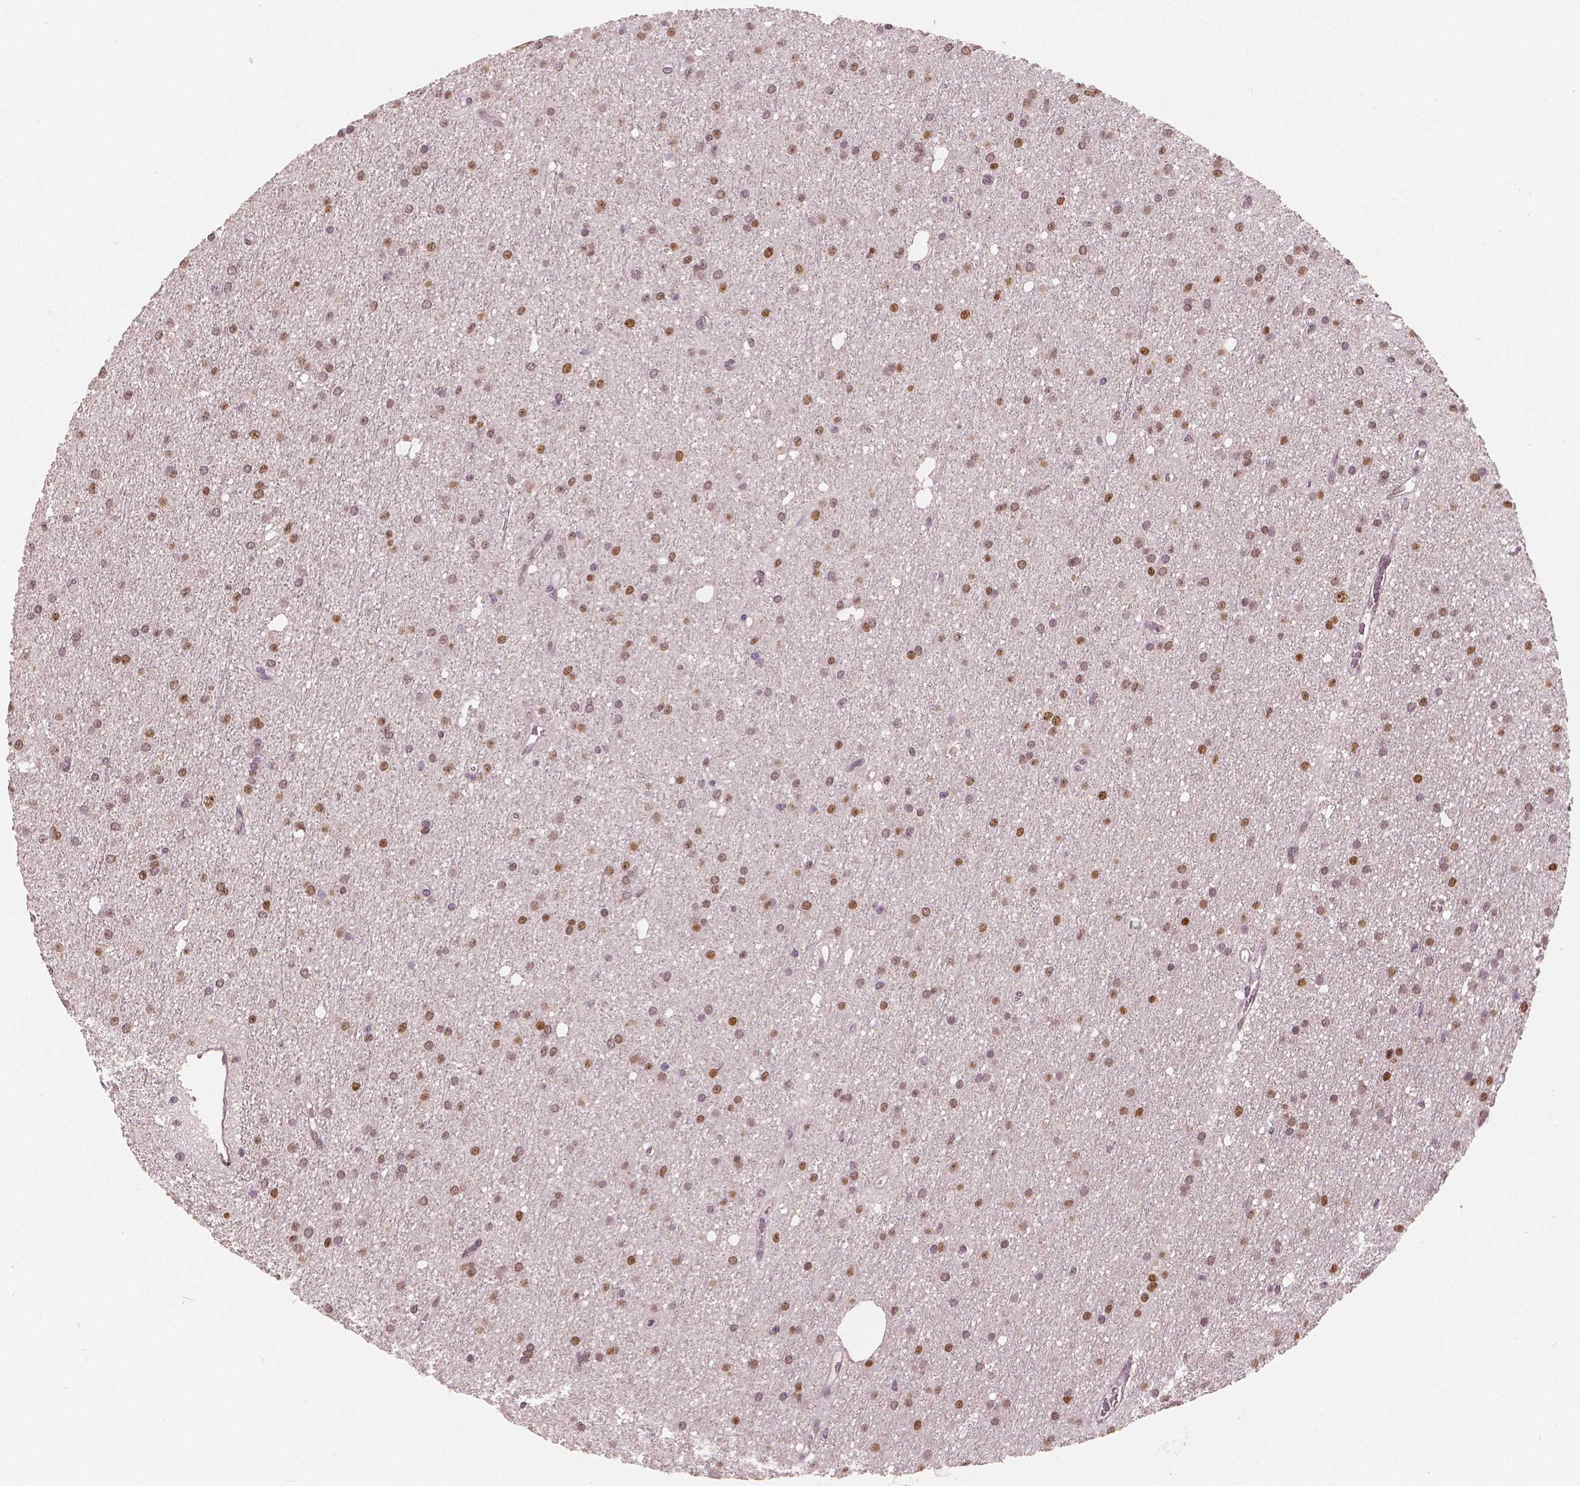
{"staining": {"intensity": "strong", "quantity": ">75%", "location": "nuclear"}, "tissue": "glioma", "cell_type": "Tumor cells", "image_type": "cancer", "snomed": [{"axis": "morphology", "description": "Glioma, malignant, Low grade"}, {"axis": "topography", "description": "Brain"}], "caption": "Tumor cells reveal high levels of strong nuclear expression in approximately >75% of cells in glioma.", "gene": "NSD2", "patient": {"sex": "male", "age": 27}}